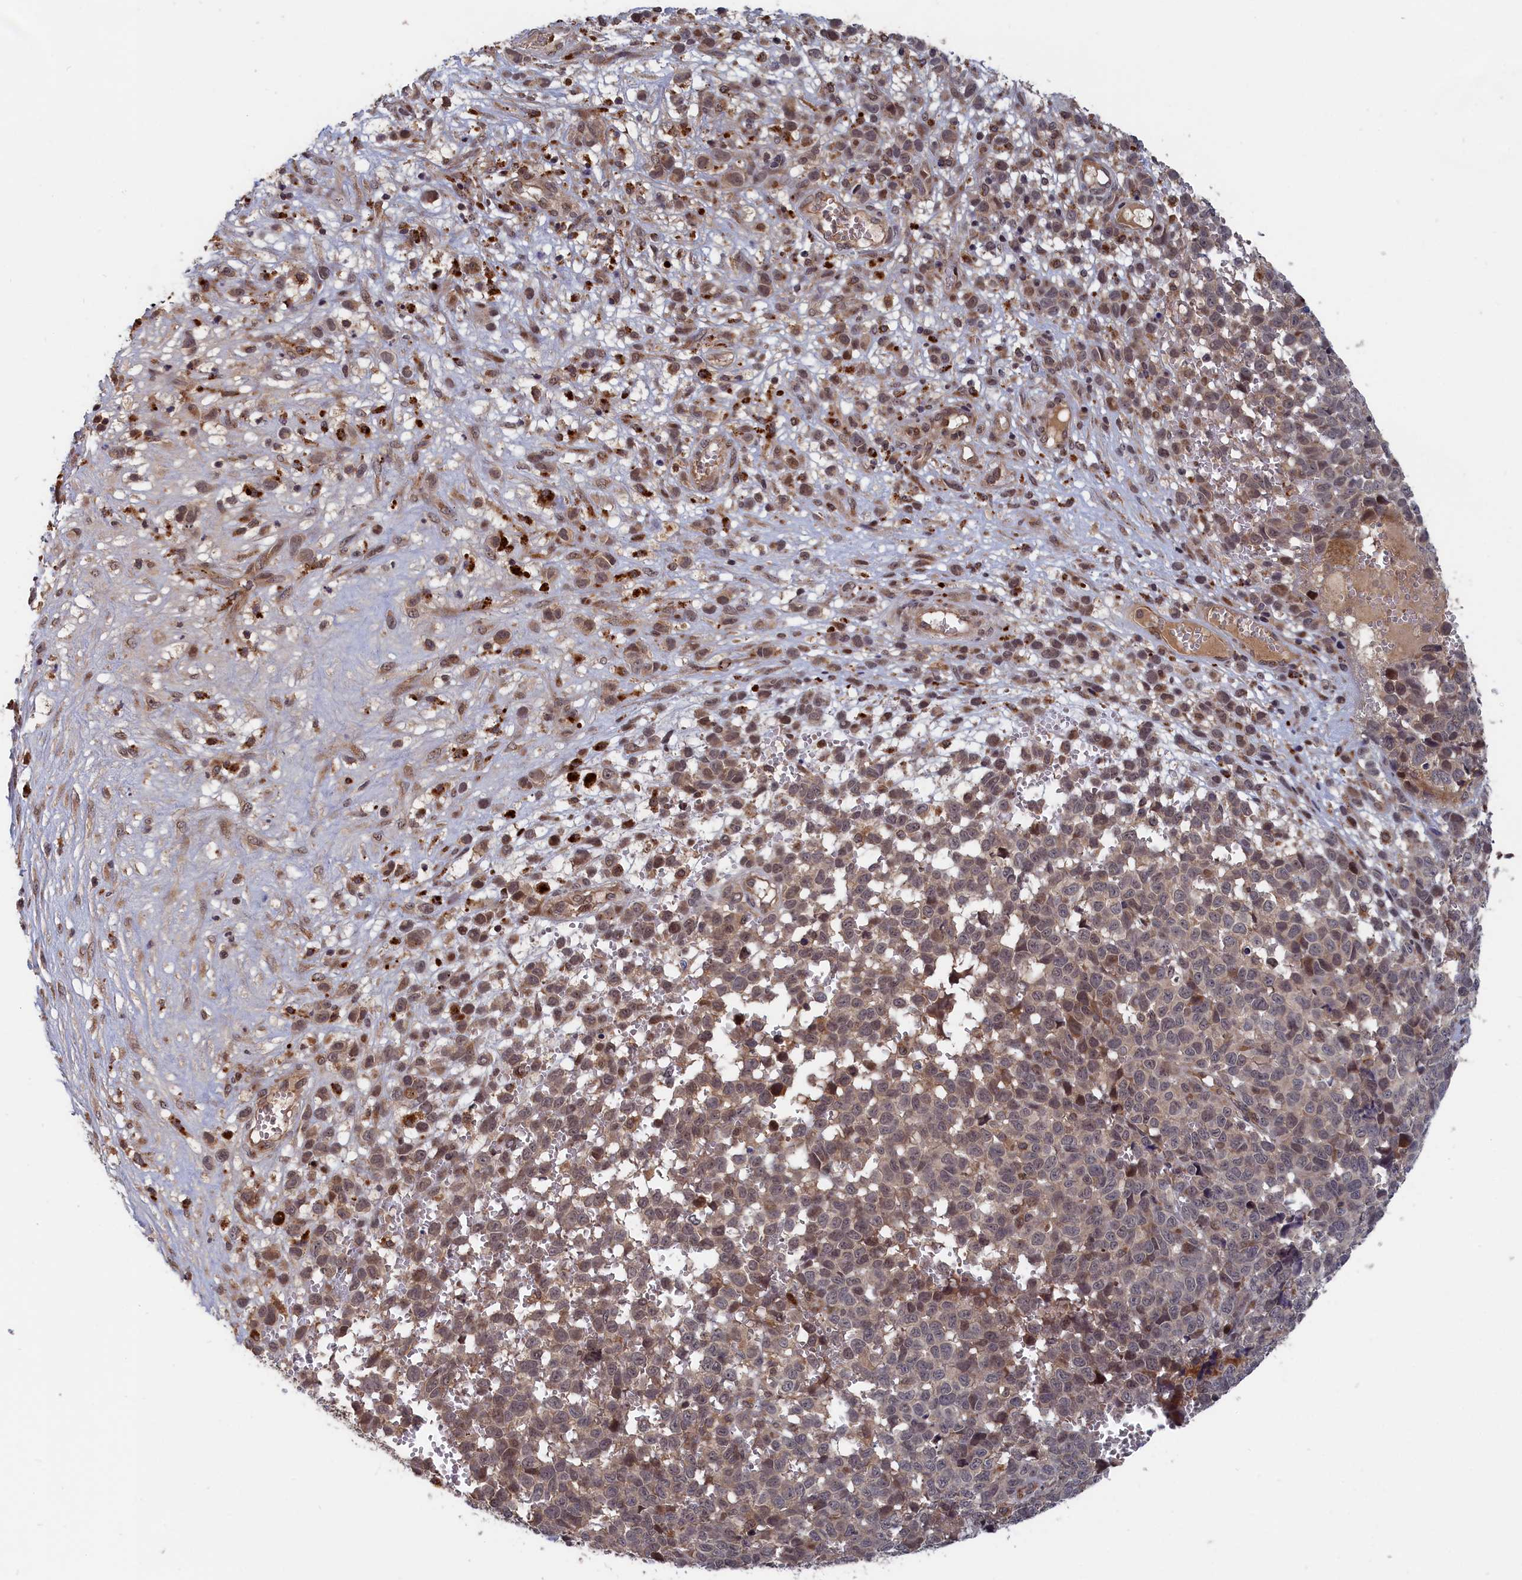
{"staining": {"intensity": "weak", "quantity": "<25%", "location": "cytoplasmic/membranous"}, "tissue": "melanoma", "cell_type": "Tumor cells", "image_type": "cancer", "snomed": [{"axis": "morphology", "description": "Malignant melanoma, NOS"}, {"axis": "topography", "description": "Nose, NOS"}], "caption": "High magnification brightfield microscopy of melanoma stained with DAB (3,3'-diaminobenzidine) (brown) and counterstained with hematoxylin (blue): tumor cells show no significant positivity.", "gene": "TRAPPC2L", "patient": {"sex": "female", "age": 48}}